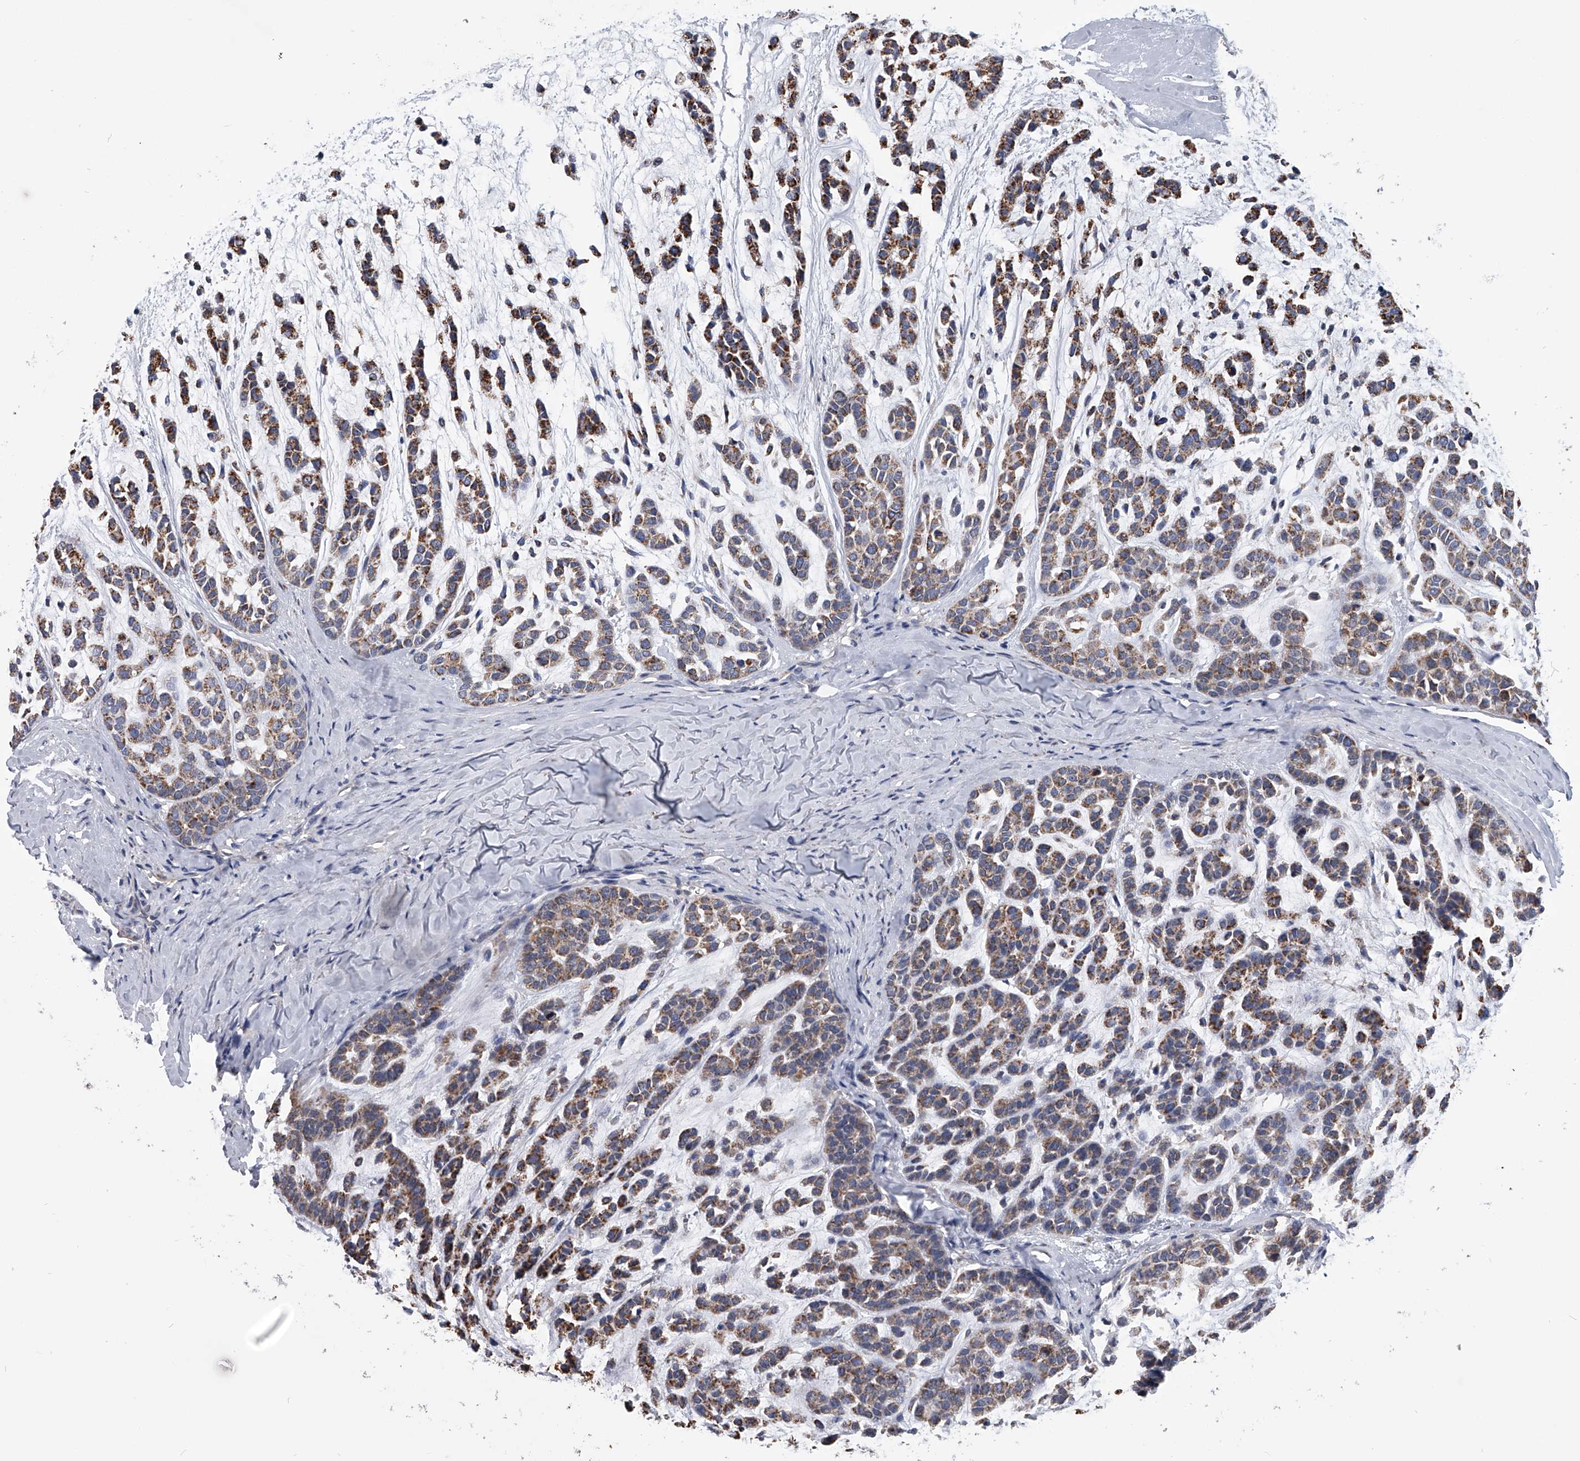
{"staining": {"intensity": "moderate", "quantity": ">75%", "location": "cytoplasmic/membranous"}, "tissue": "head and neck cancer", "cell_type": "Tumor cells", "image_type": "cancer", "snomed": [{"axis": "morphology", "description": "Adenocarcinoma, NOS"}, {"axis": "morphology", "description": "Adenoma, NOS"}, {"axis": "topography", "description": "Head-Neck"}], "caption": "DAB (3,3'-diaminobenzidine) immunohistochemical staining of human head and neck cancer exhibits moderate cytoplasmic/membranous protein positivity in about >75% of tumor cells. The staining is performed using DAB (3,3'-diaminobenzidine) brown chromogen to label protein expression. The nuclei are counter-stained blue using hematoxylin.", "gene": "OAT", "patient": {"sex": "female", "age": 55}}